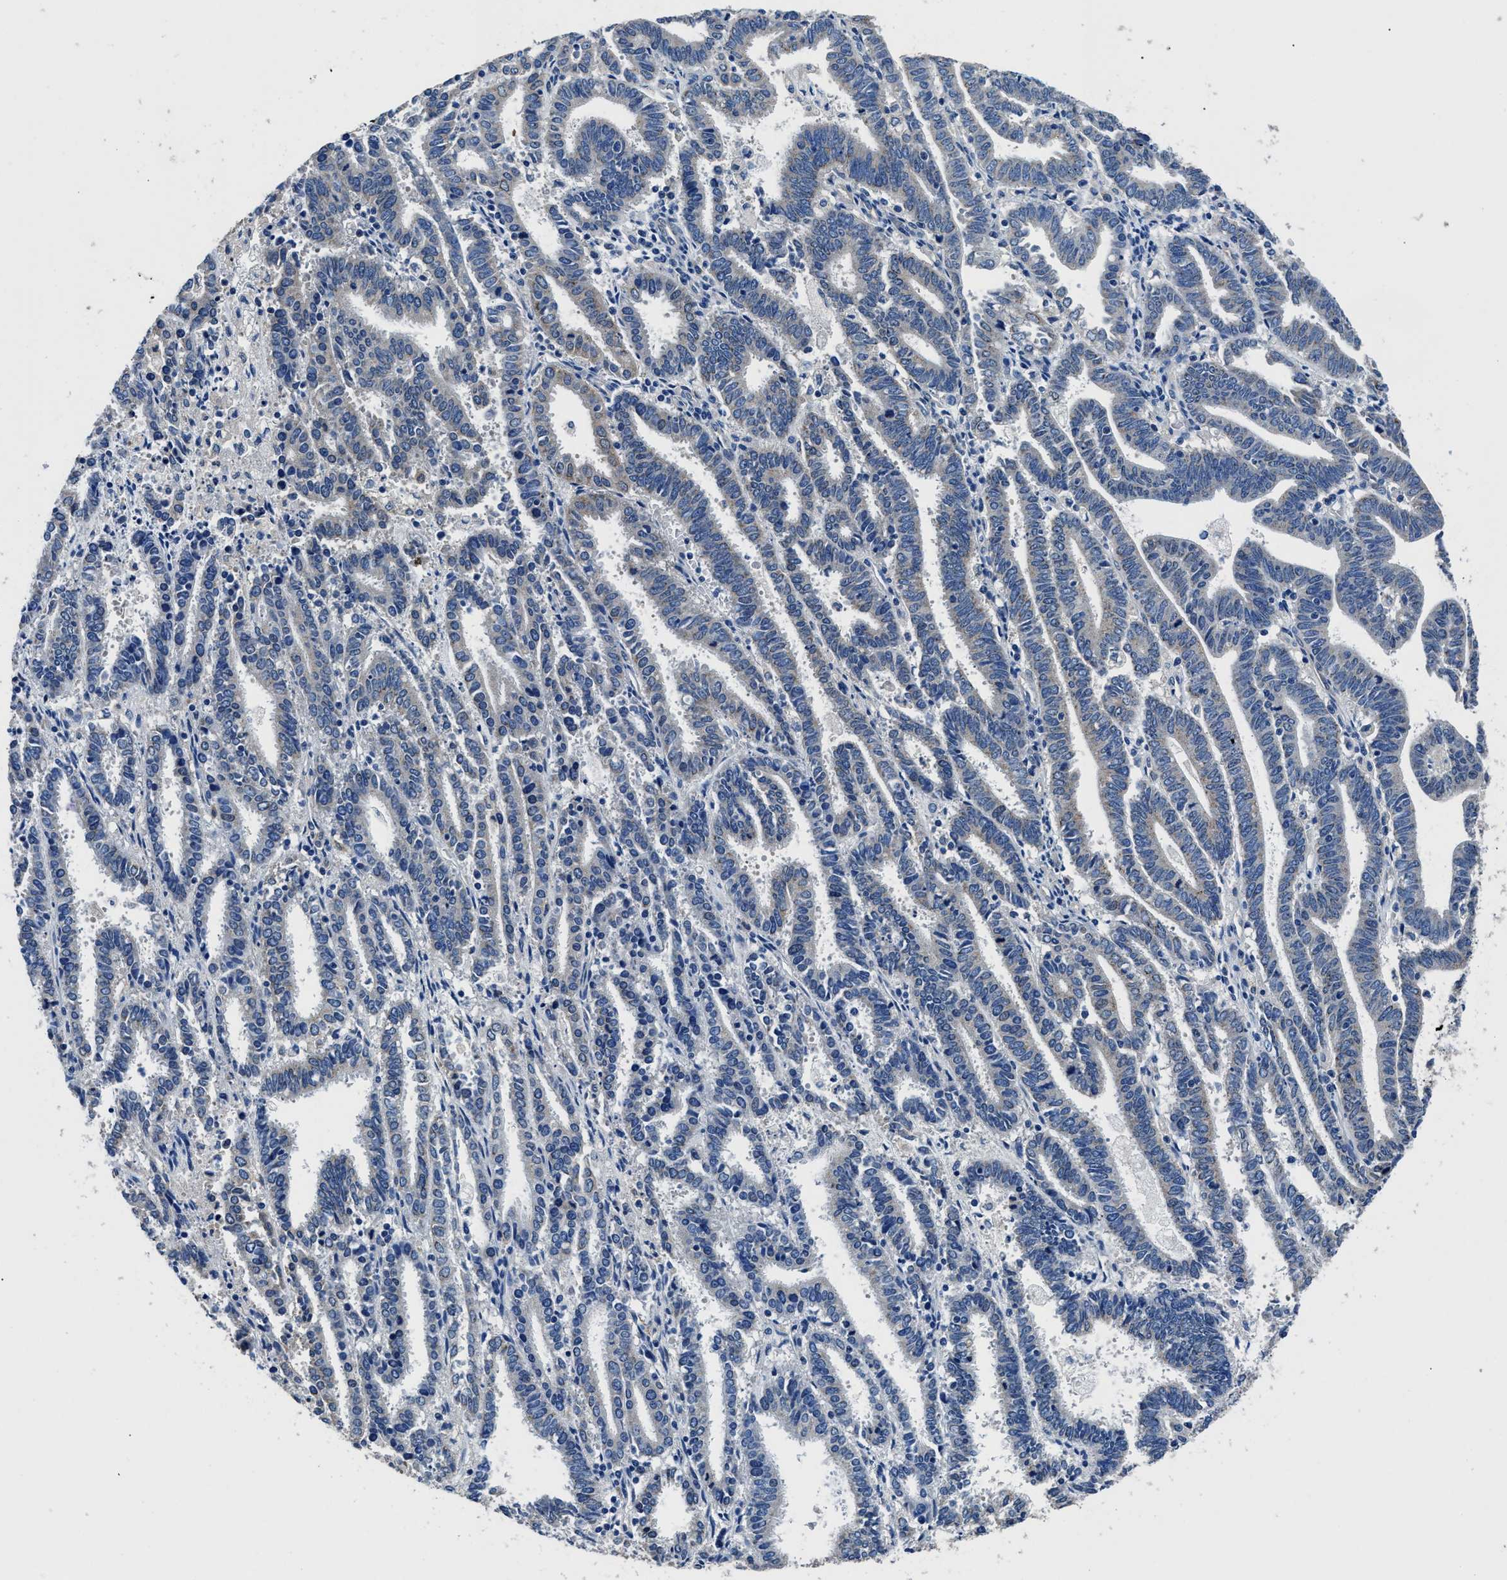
{"staining": {"intensity": "negative", "quantity": "none", "location": "none"}, "tissue": "endometrial cancer", "cell_type": "Tumor cells", "image_type": "cancer", "snomed": [{"axis": "morphology", "description": "Adenocarcinoma, NOS"}, {"axis": "topography", "description": "Uterus"}], "caption": "High magnification brightfield microscopy of endometrial cancer (adenocarcinoma) stained with DAB (3,3'-diaminobenzidine) (brown) and counterstained with hematoxylin (blue): tumor cells show no significant expression.", "gene": "NEU1", "patient": {"sex": "female", "age": 83}}